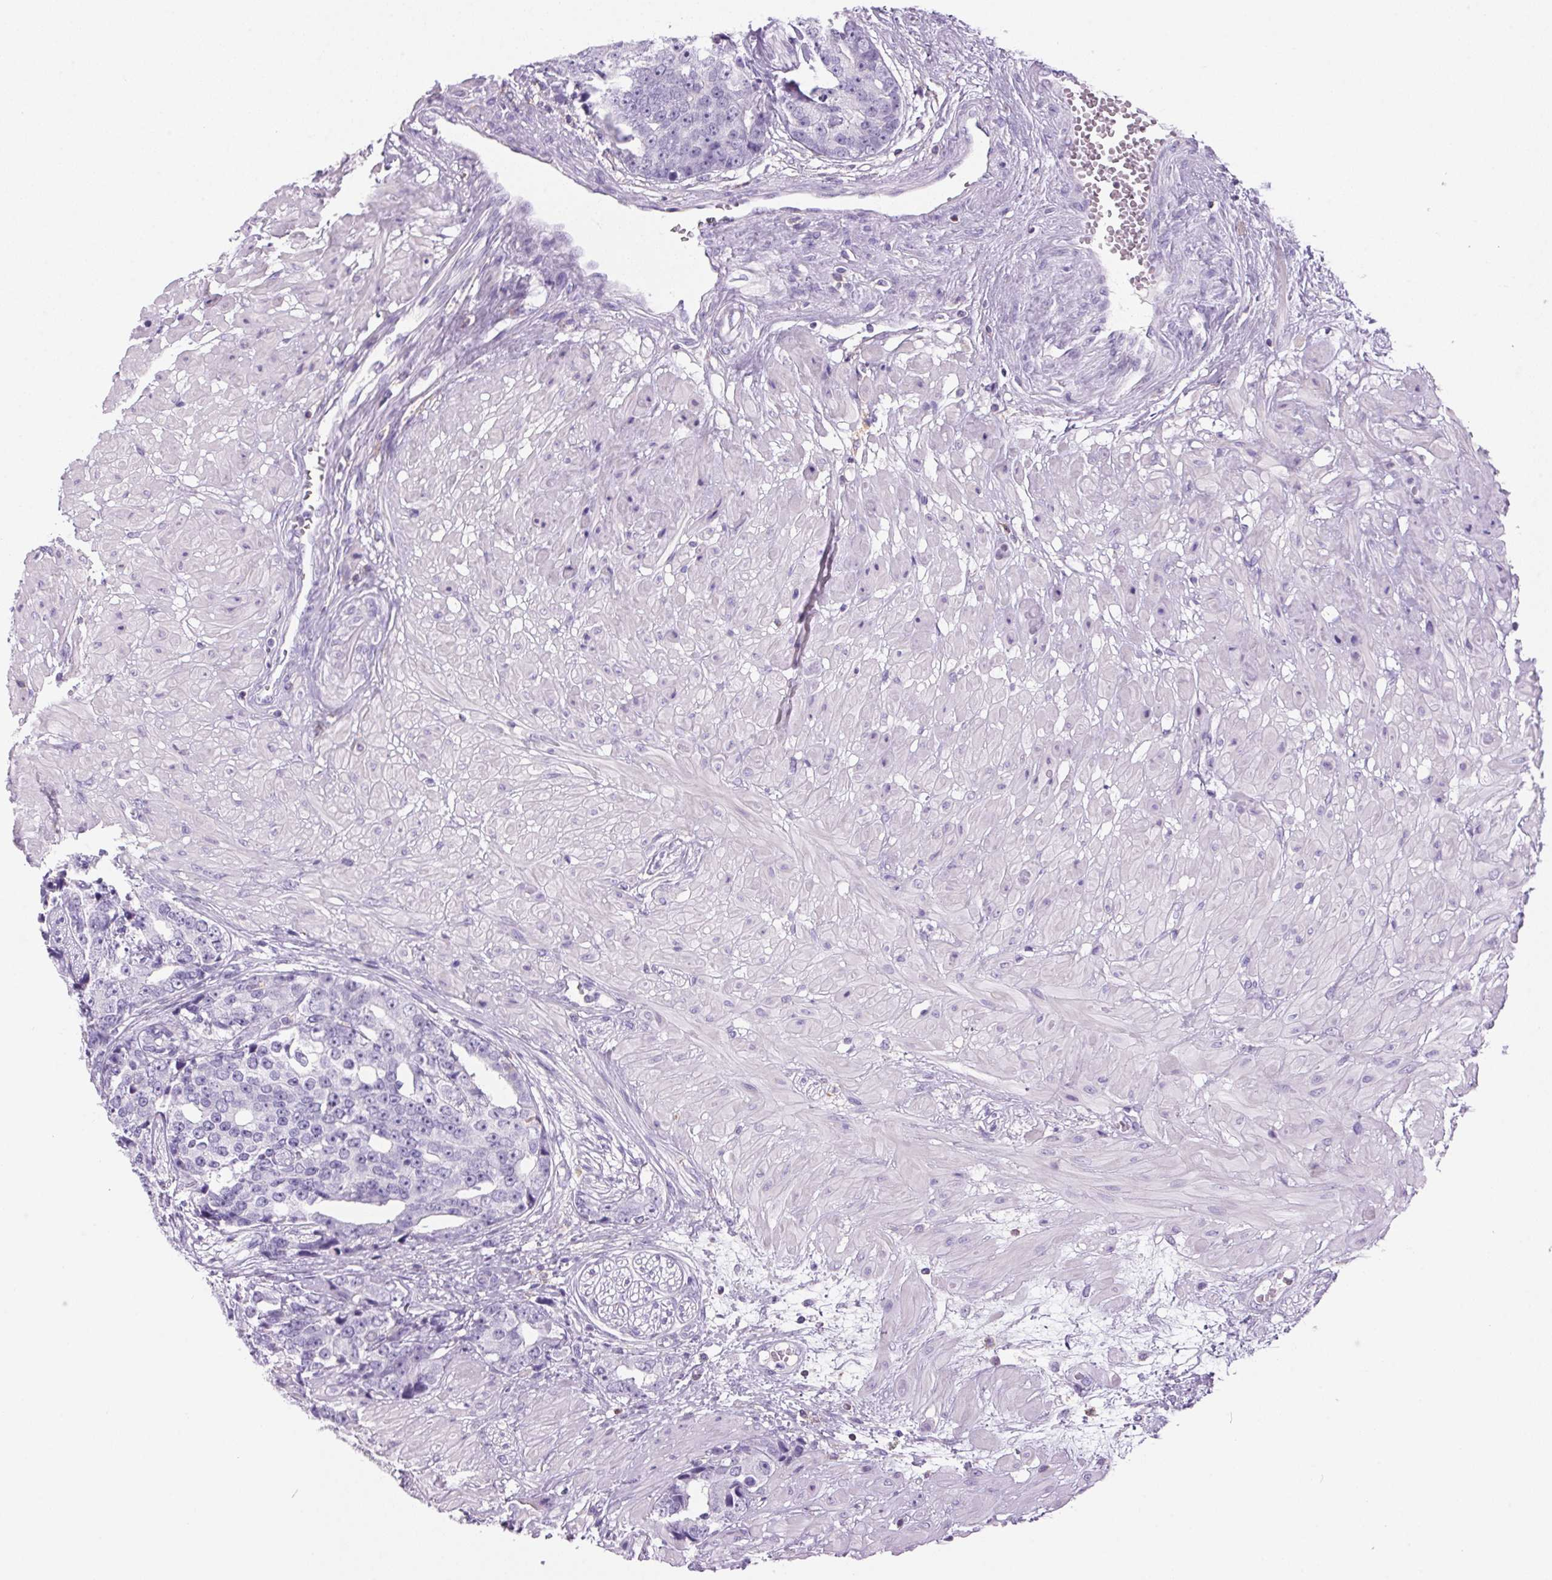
{"staining": {"intensity": "negative", "quantity": "none", "location": "none"}, "tissue": "prostate cancer", "cell_type": "Tumor cells", "image_type": "cancer", "snomed": [{"axis": "morphology", "description": "Adenocarcinoma, High grade"}, {"axis": "topography", "description": "Prostate"}], "caption": "Photomicrograph shows no significant protein staining in tumor cells of prostate cancer.", "gene": "S100A2", "patient": {"sex": "male", "age": 71}}